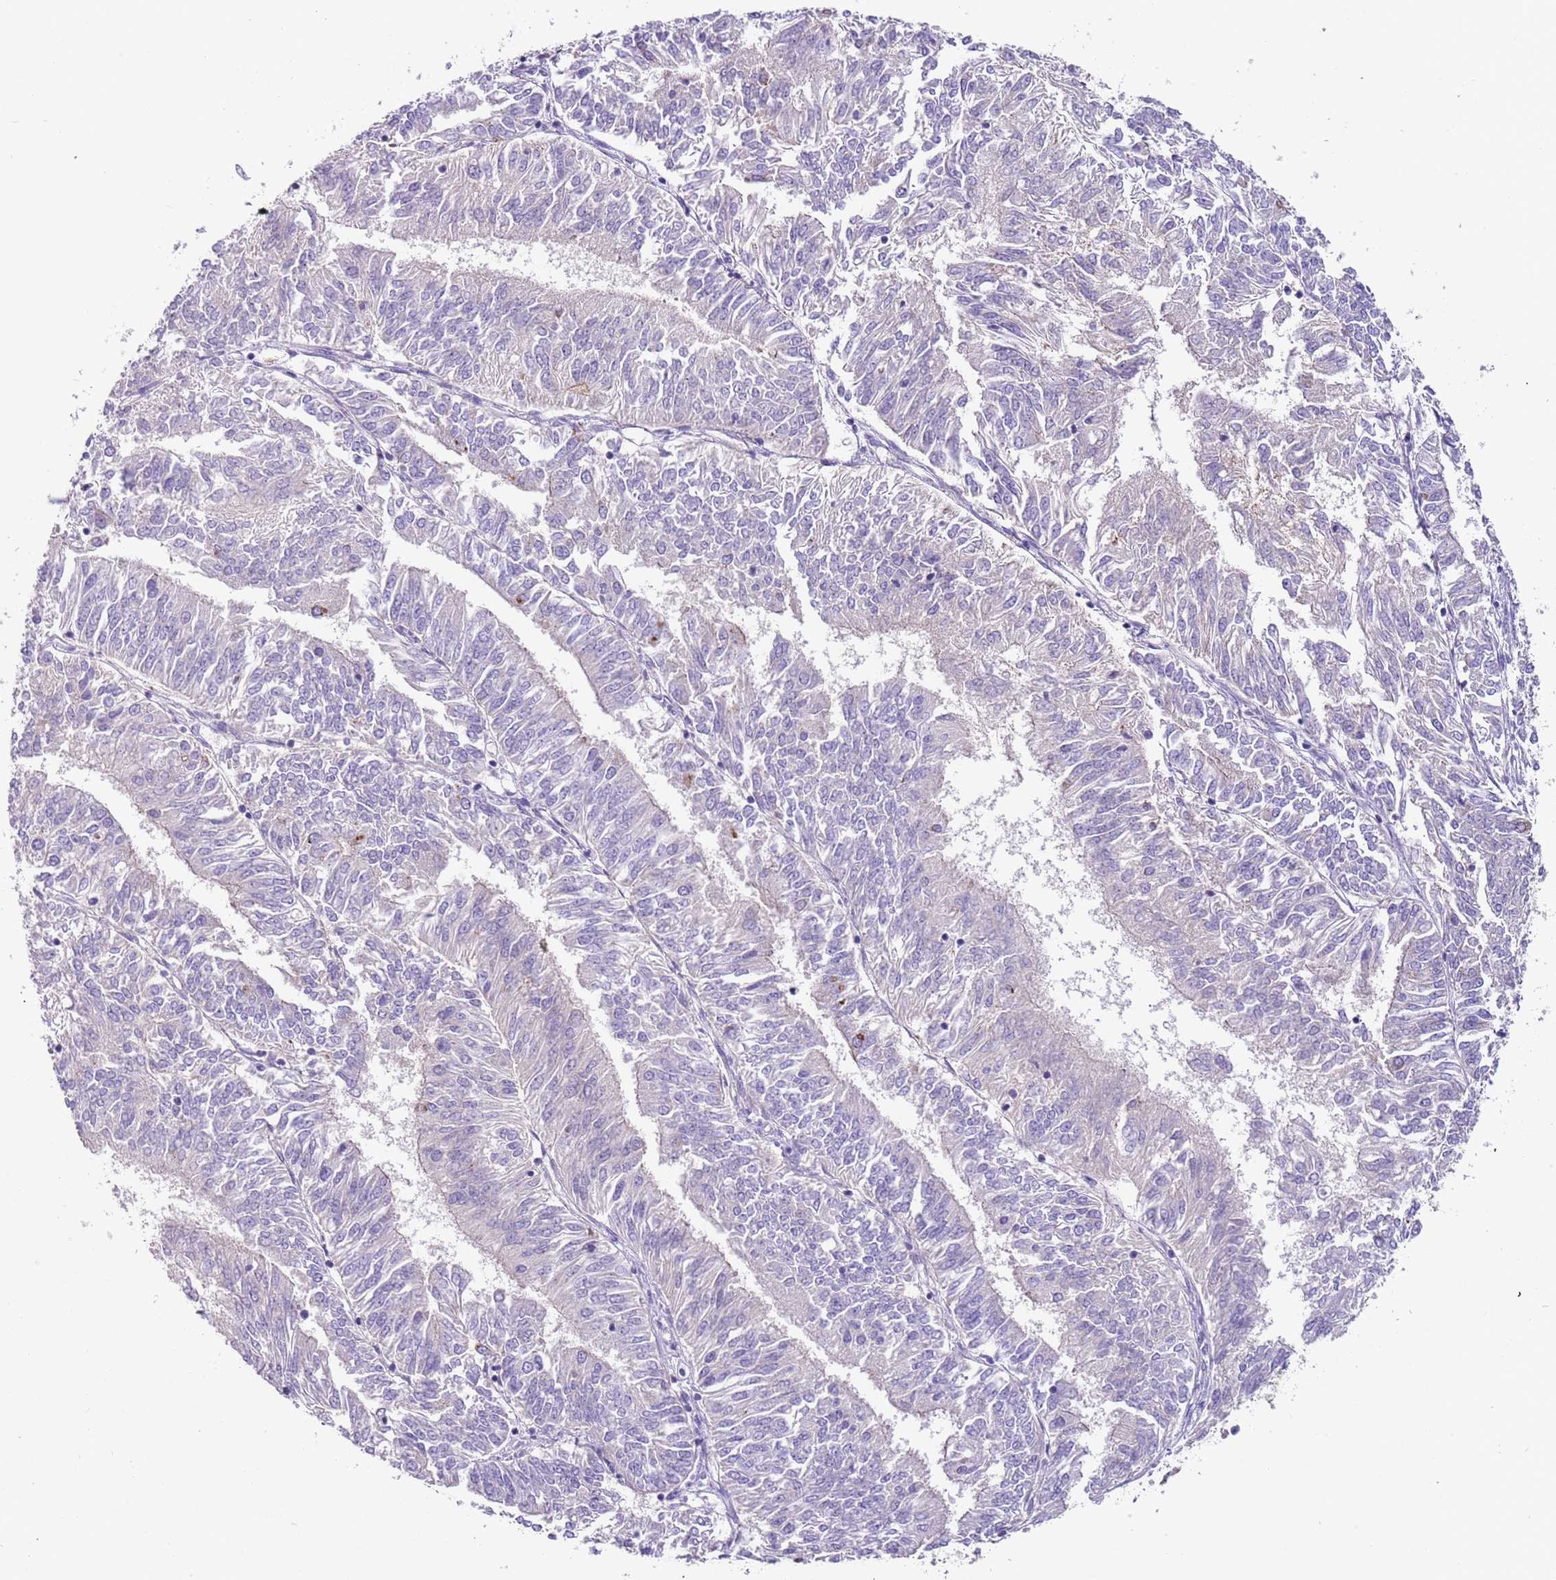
{"staining": {"intensity": "negative", "quantity": "none", "location": "none"}, "tissue": "endometrial cancer", "cell_type": "Tumor cells", "image_type": "cancer", "snomed": [{"axis": "morphology", "description": "Adenocarcinoma, NOS"}, {"axis": "topography", "description": "Endometrium"}], "caption": "High power microscopy histopathology image of an IHC image of endometrial cancer (adenocarcinoma), revealing no significant expression in tumor cells.", "gene": "C2CD3", "patient": {"sex": "female", "age": 58}}